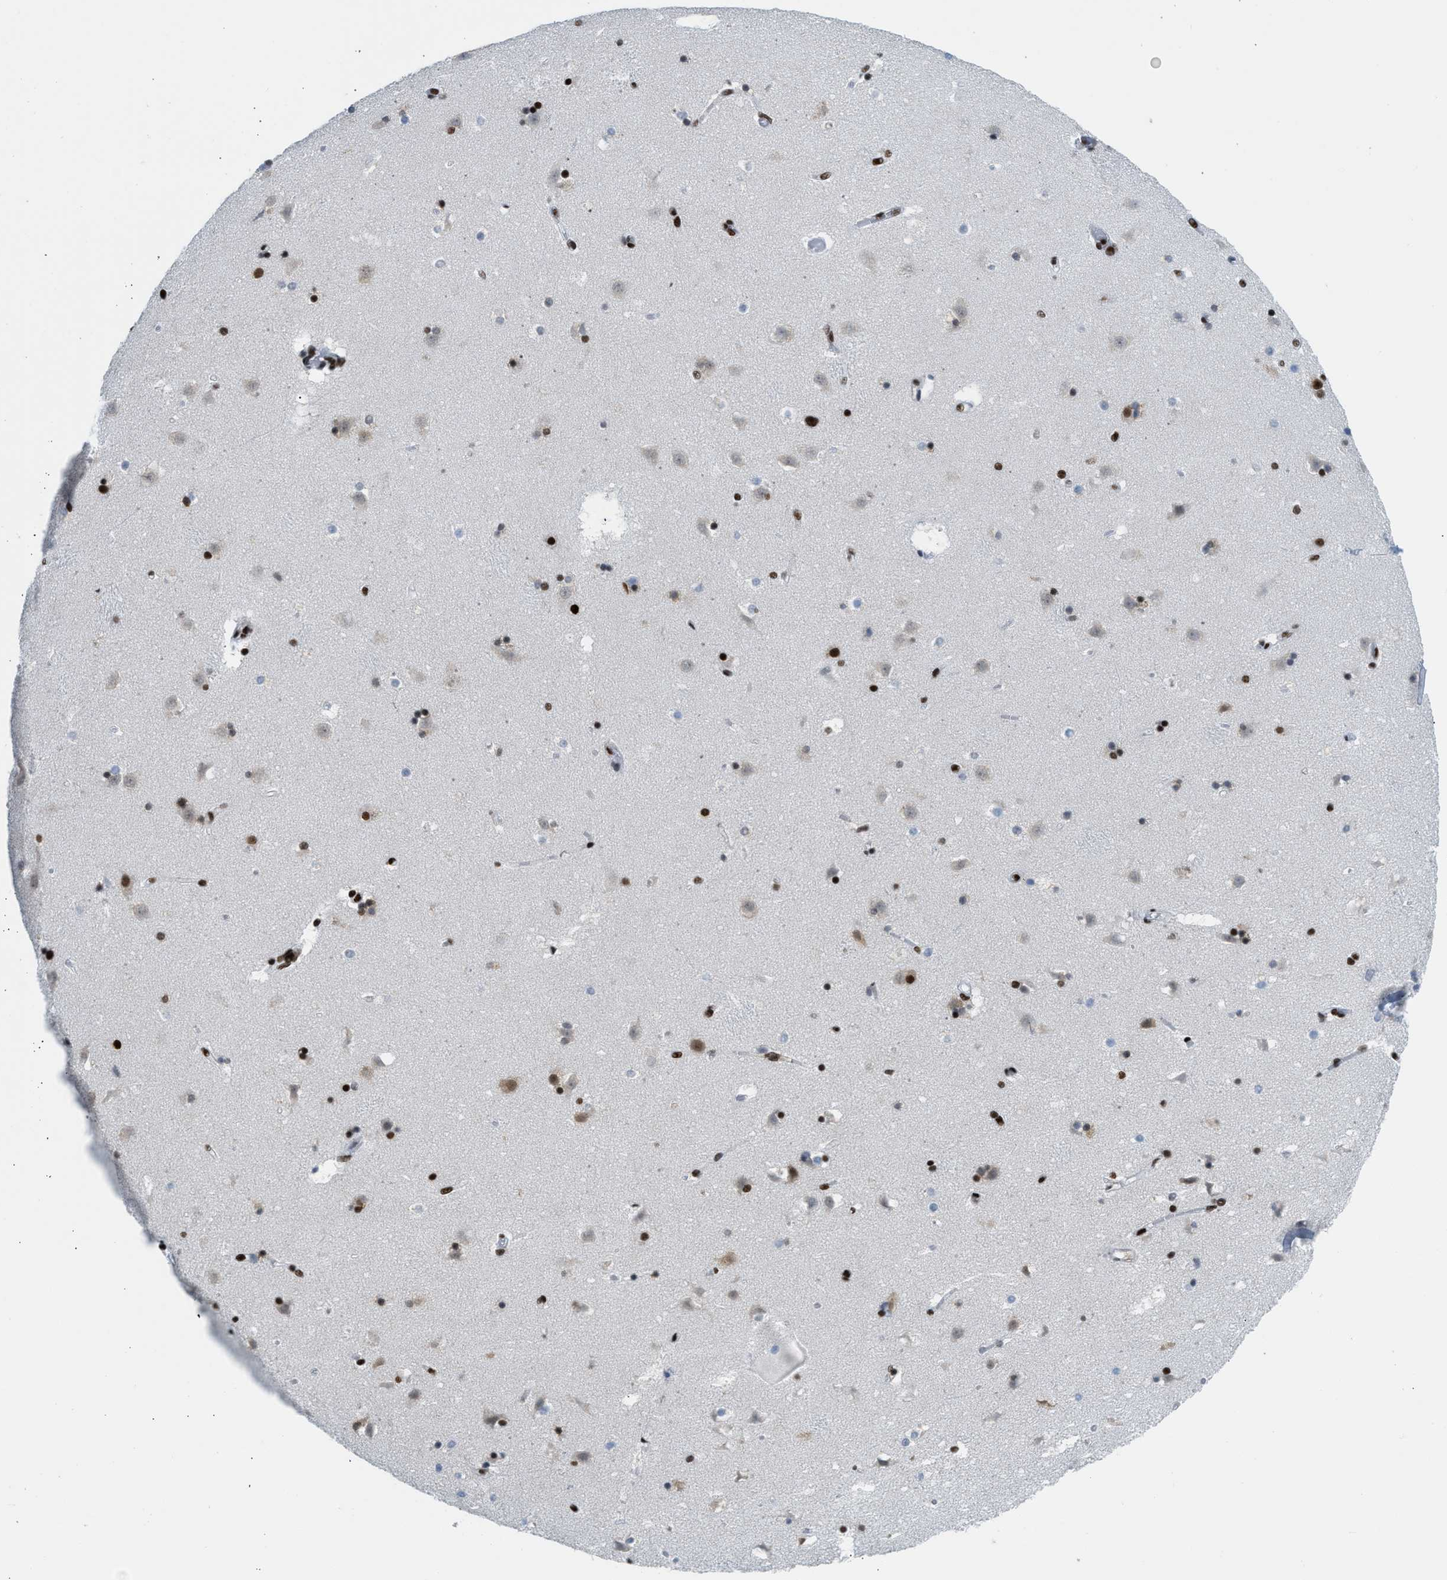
{"staining": {"intensity": "strong", "quantity": ">75%", "location": "nuclear"}, "tissue": "caudate", "cell_type": "Glial cells", "image_type": "normal", "snomed": [{"axis": "morphology", "description": "Normal tissue, NOS"}, {"axis": "topography", "description": "Lateral ventricle wall"}], "caption": "This is a photomicrograph of IHC staining of benign caudate, which shows strong expression in the nuclear of glial cells.", "gene": "PIF1", "patient": {"sex": "male", "age": 45}}